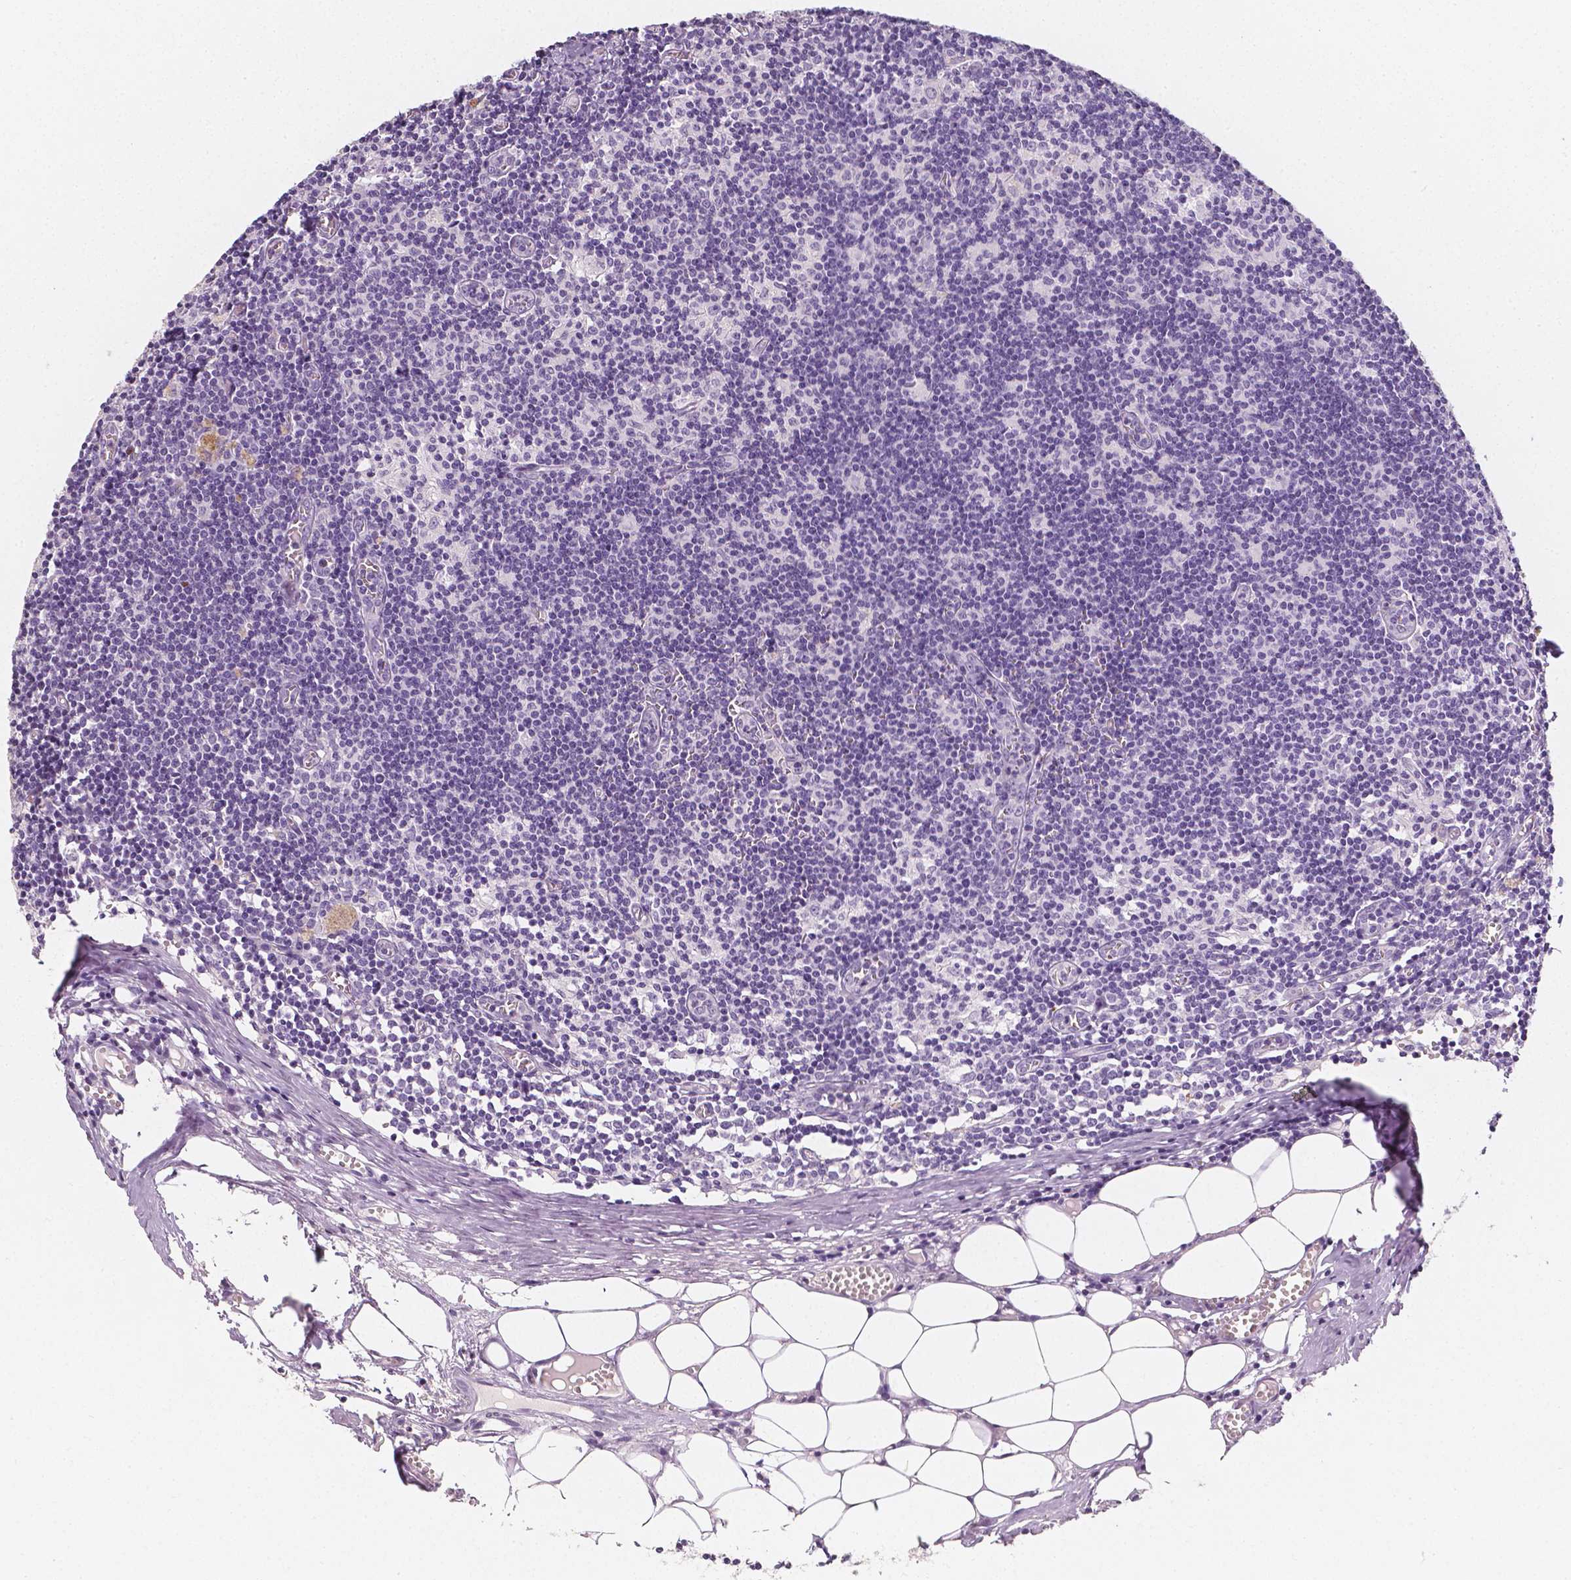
{"staining": {"intensity": "negative", "quantity": "none", "location": "none"}, "tissue": "lymph node", "cell_type": "Non-germinal center cells", "image_type": "normal", "snomed": [{"axis": "morphology", "description": "Normal tissue, NOS"}, {"axis": "topography", "description": "Lymph node"}], "caption": "IHC photomicrograph of normal lymph node: human lymph node stained with DAB (3,3'-diaminobenzidine) demonstrates no significant protein expression in non-germinal center cells.", "gene": "HNF1B", "patient": {"sex": "female", "age": 52}}